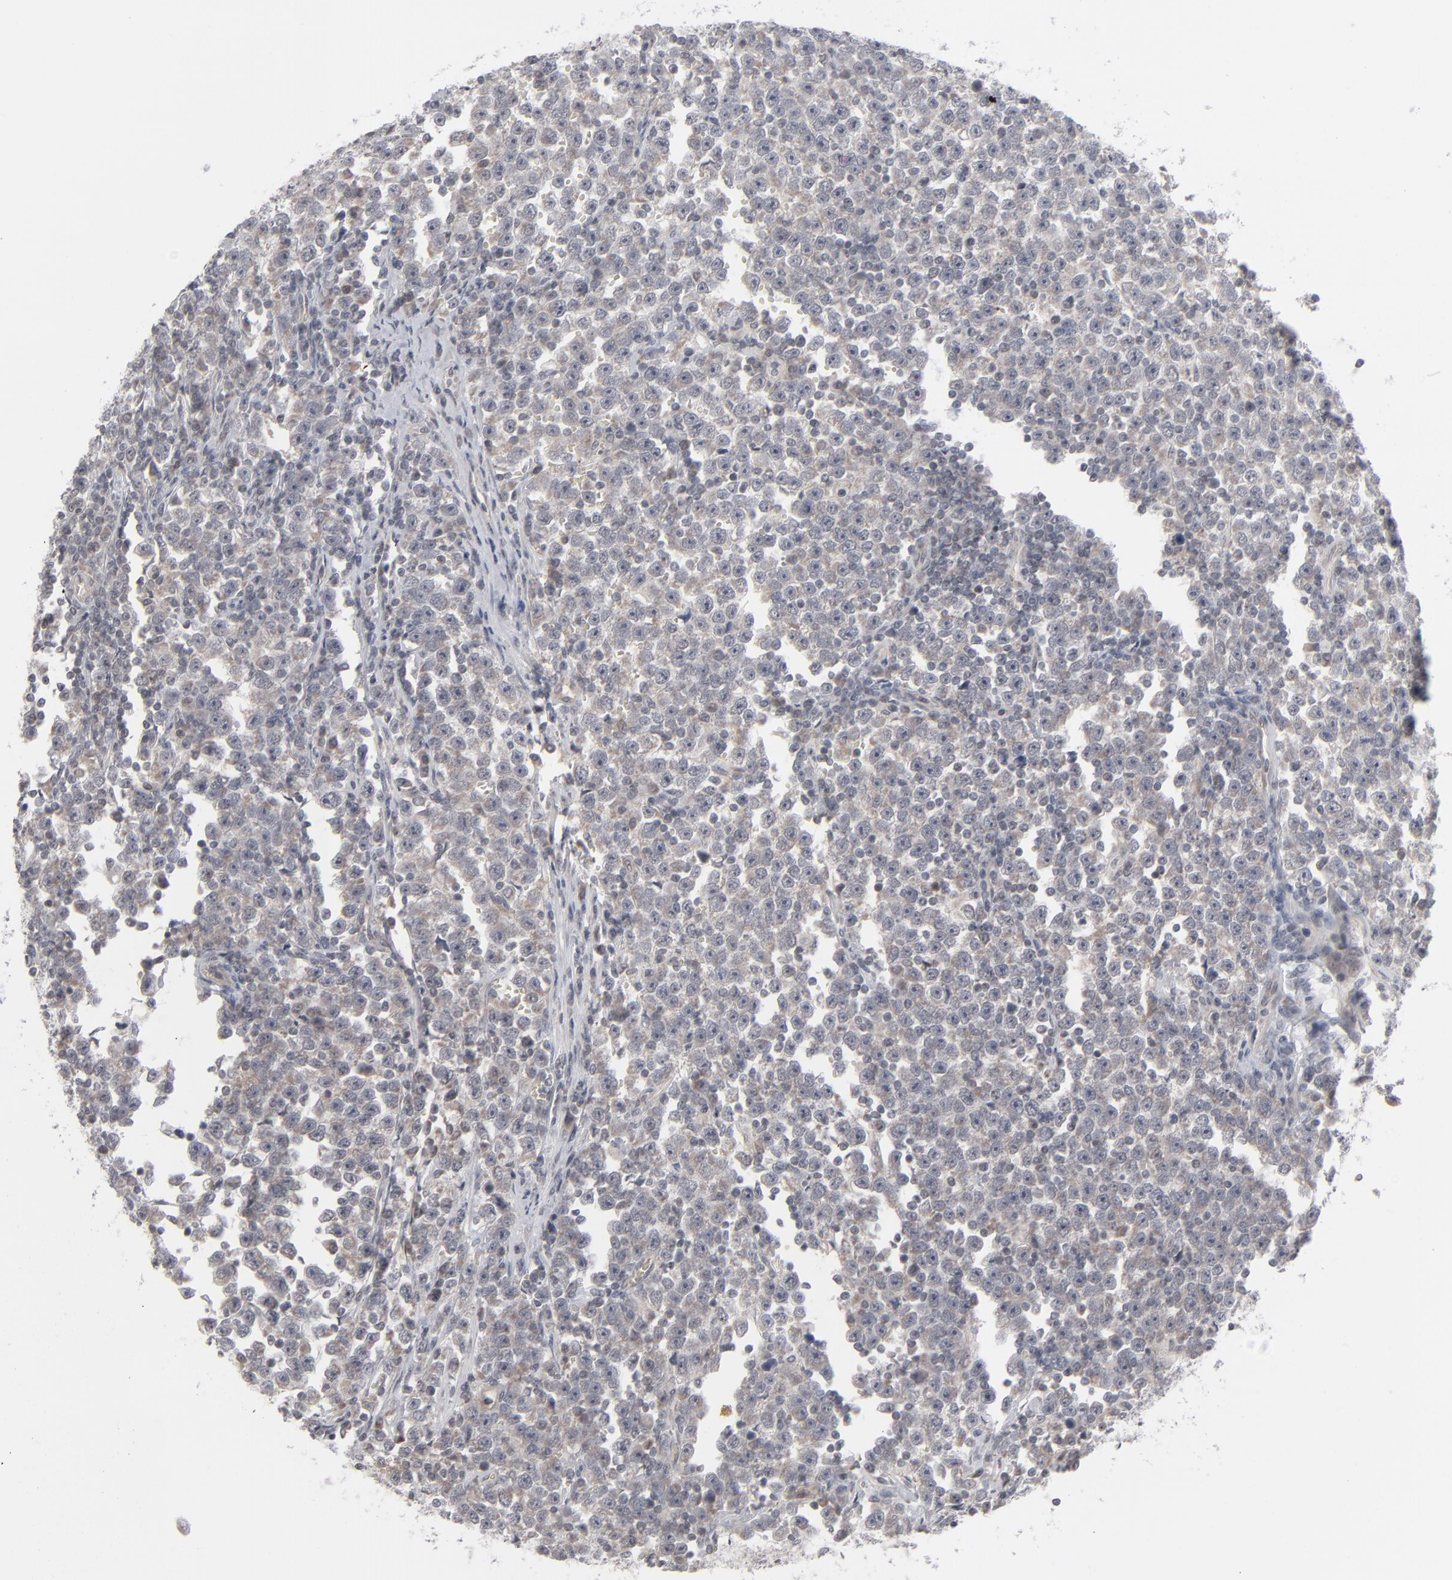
{"staining": {"intensity": "negative", "quantity": "none", "location": "none"}, "tissue": "testis cancer", "cell_type": "Tumor cells", "image_type": "cancer", "snomed": [{"axis": "morphology", "description": "Seminoma, NOS"}, {"axis": "topography", "description": "Testis"}], "caption": "Tumor cells are negative for brown protein staining in testis seminoma.", "gene": "POF1B", "patient": {"sex": "male", "age": 43}}